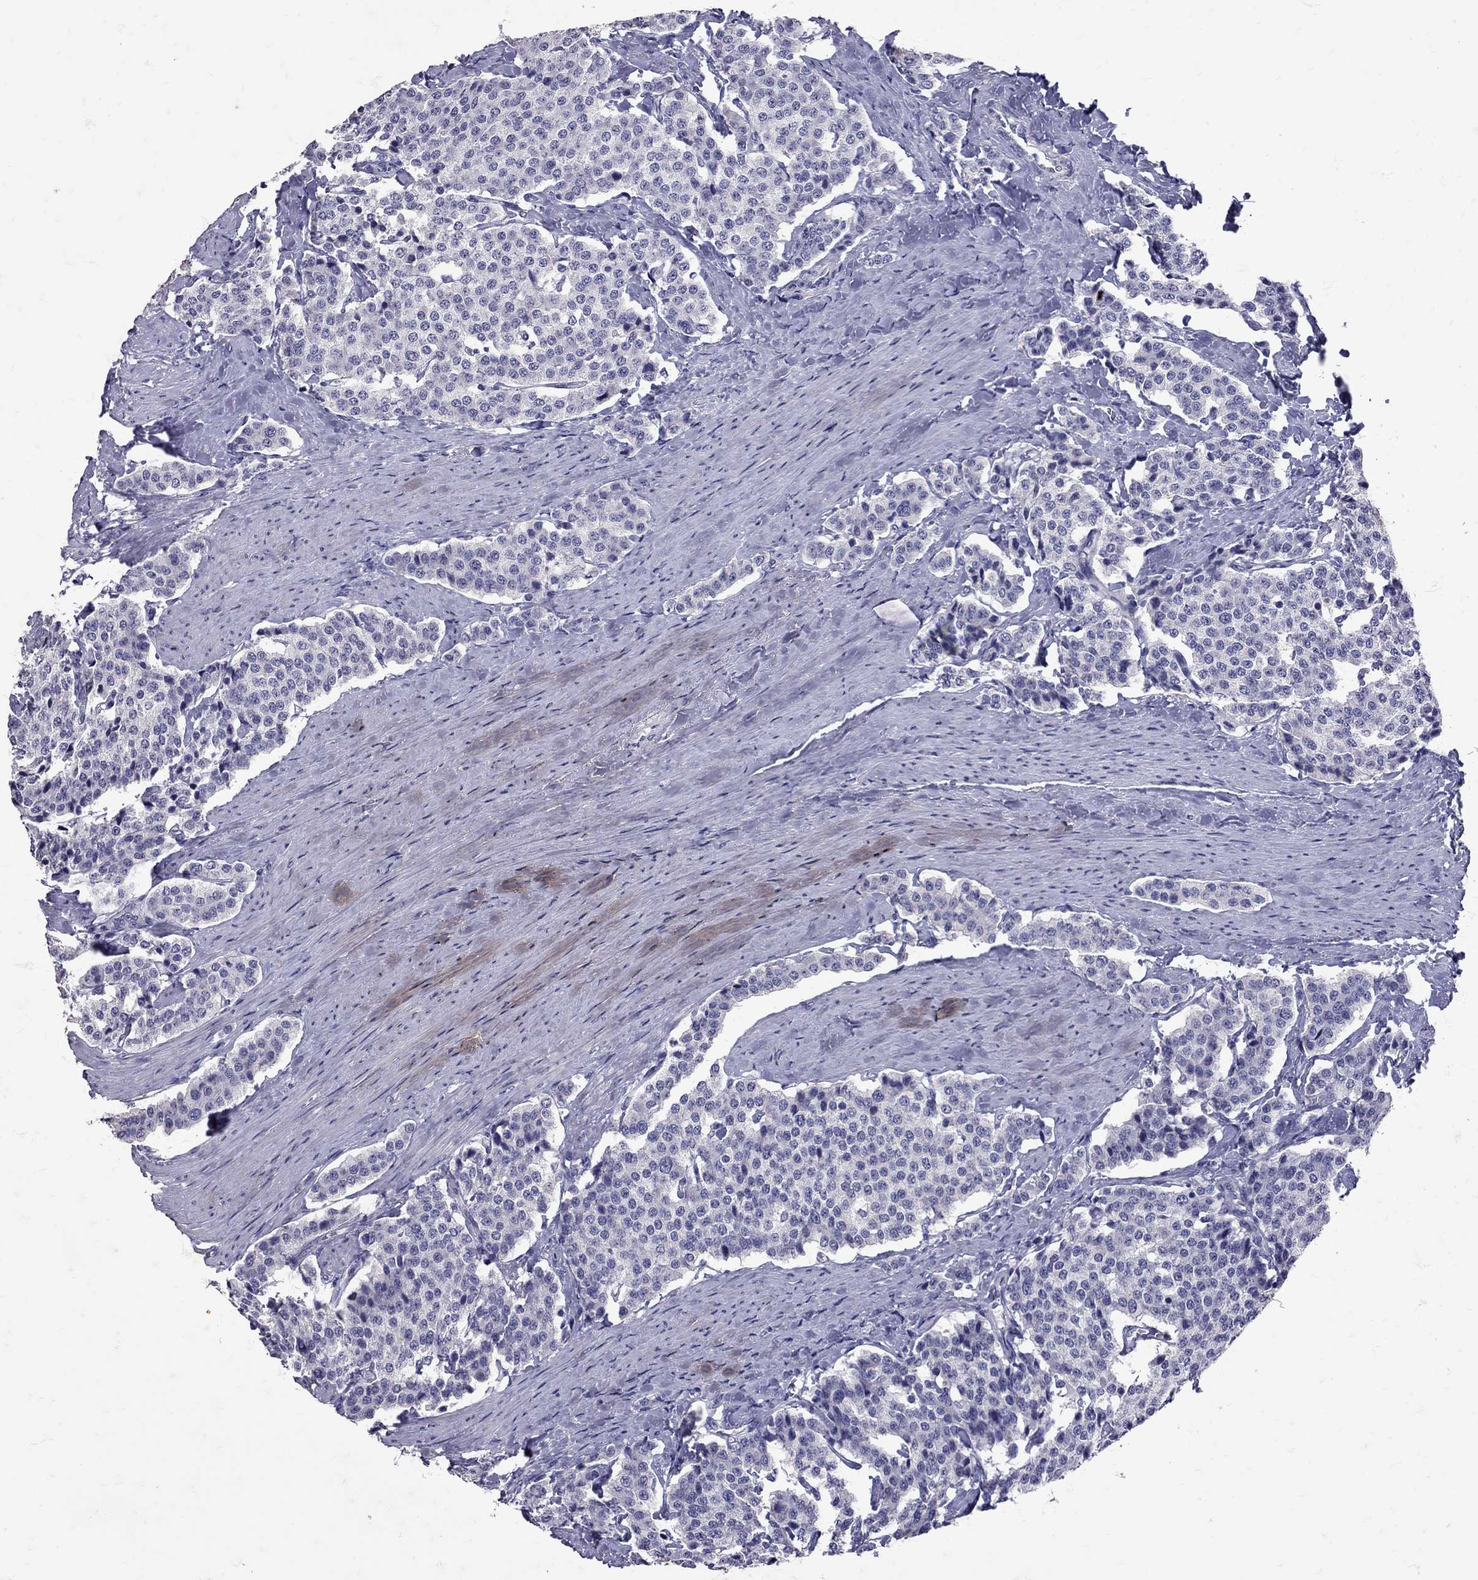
{"staining": {"intensity": "negative", "quantity": "none", "location": "none"}, "tissue": "carcinoid", "cell_type": "Tumor cells", "image_type": "cancer", "snomed": [{"axis": "morphology", "description": "Carcinoid, malignant, NOS"}, {"axis": "topography", "description": "Small intestine"}], "caption": "High magnification brightfield microscopy of carcinoid (malignant) stained with DAB (brown) and counterstained with hematoxylin (blue): tumor cells show no significant staining.", "gene": "SST", "patient": {"sex": "female", "age": 58}}